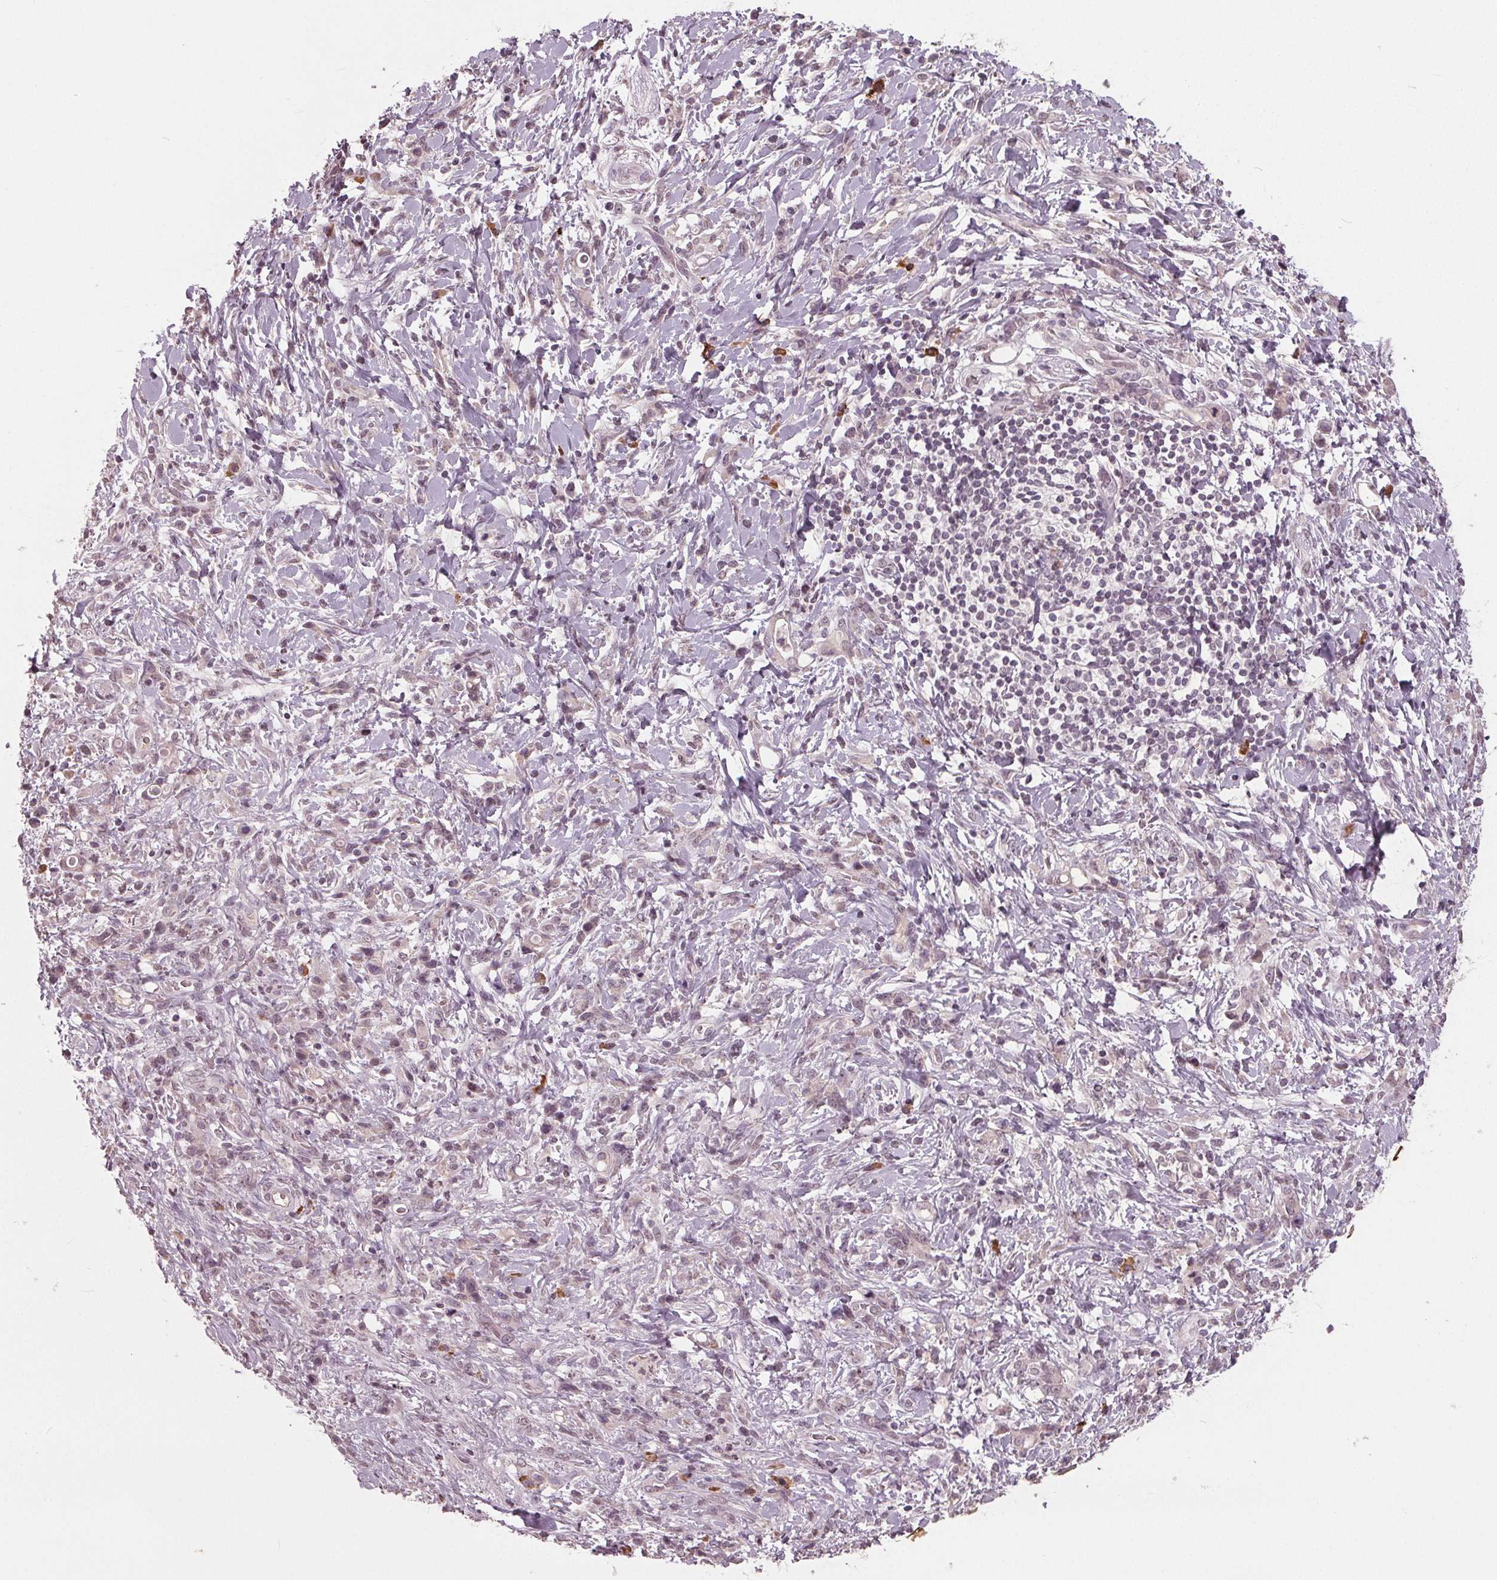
{"staining": {"intensity": "negative", "quantity": "none", "location": "none"}, "tissue": "stomach cancer", "cell_type": "Tumor cells", "image_type": "cancer", "snomed": [{"axis": "morphology", "description": "Adenocarcinoma, NOS"}, {"axis": "topography", "description": "Stomach"}], "caption": "This is a image of immunohistochemistry staining of stomach adenocarcinoma, which shows no positivity in tumor cells.", "gene": "CXCL16", "patient": {"sex": "female", "age": 84}}